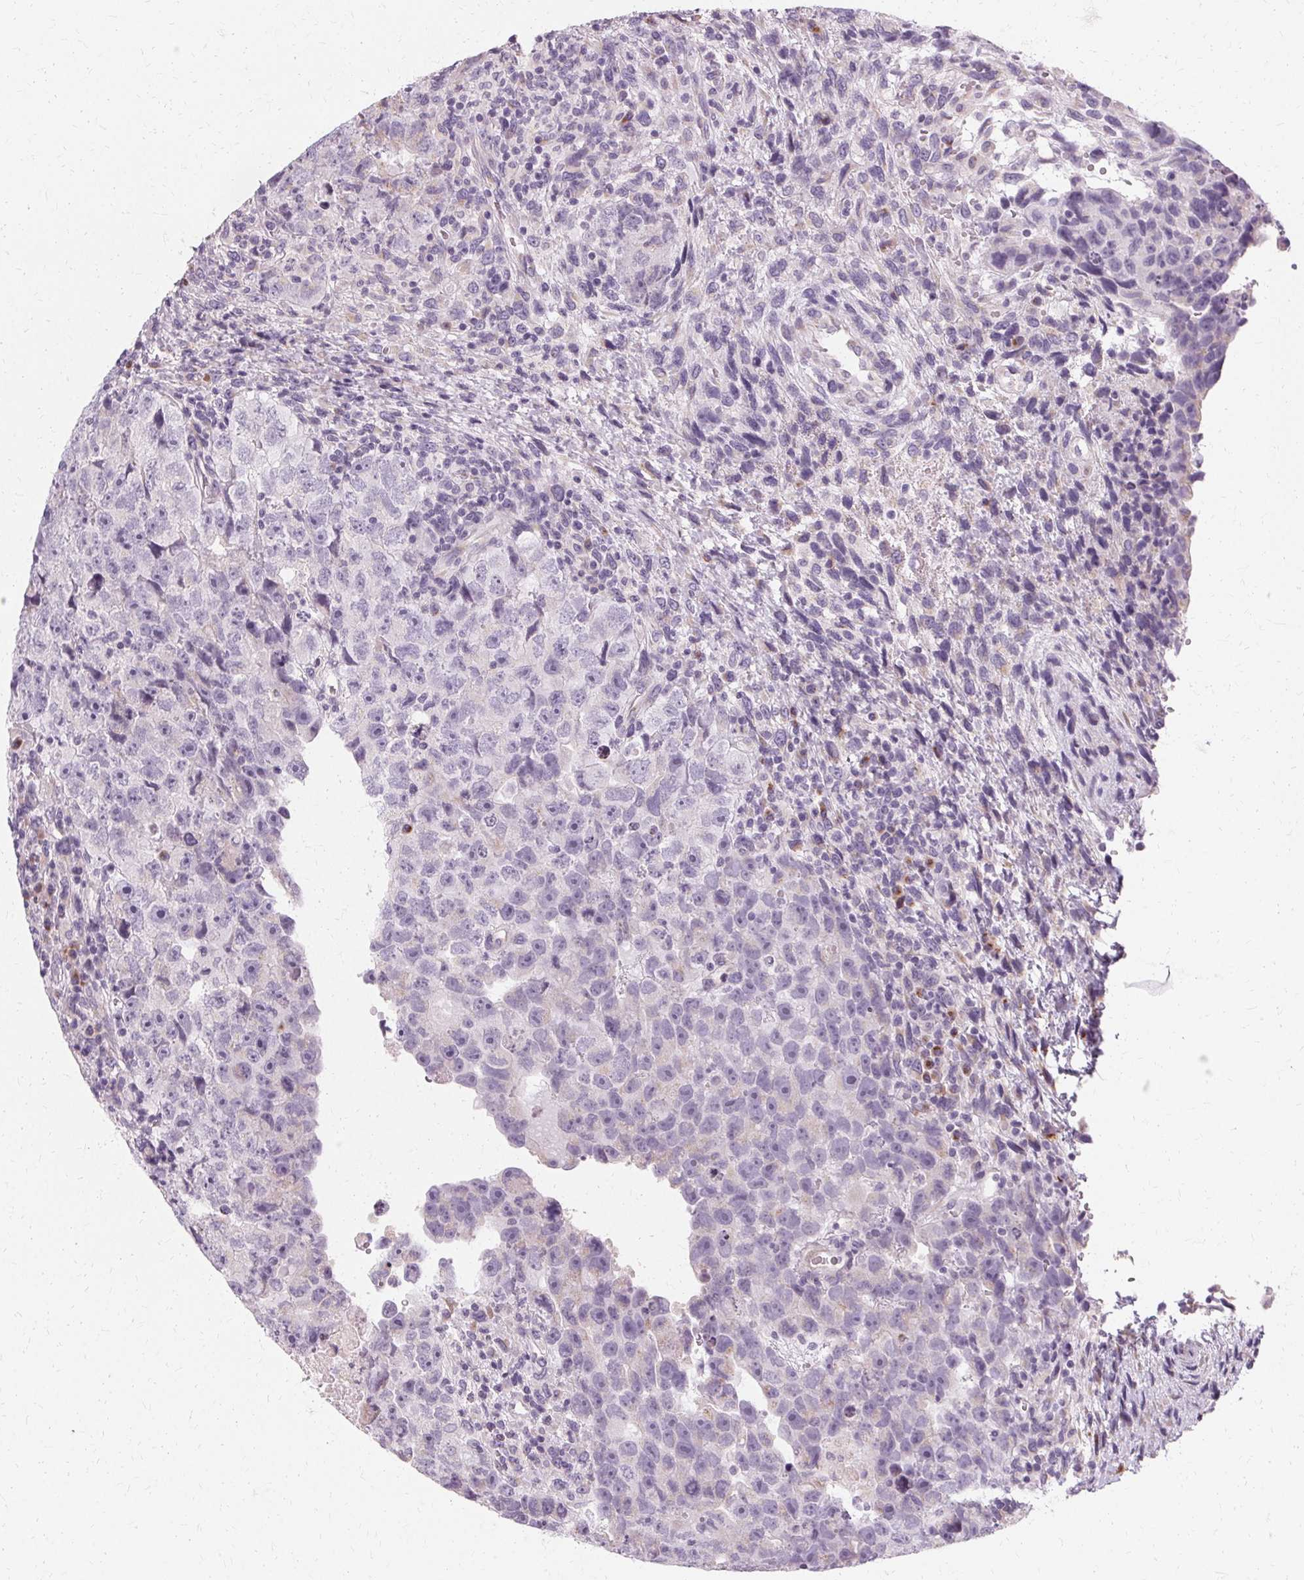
{"staining": {"intensity": "negative", "quantity": "none", "location": "none"}, "tissue": "testis cancer", "cell_type": "Tumor cells", "image_type": "cancer", "snomed": [{"axis": "morphology", "description": "Carcinoma, Embryonal, NOS"}, {"axis": "topography", "description": "Testis"}], "caption": "Tumor cells are negative for protein expression in human testis cancer (embryonal carcinoma).", "gene": "FCRL3", "patient": {"sex": "male", "age": 24}}